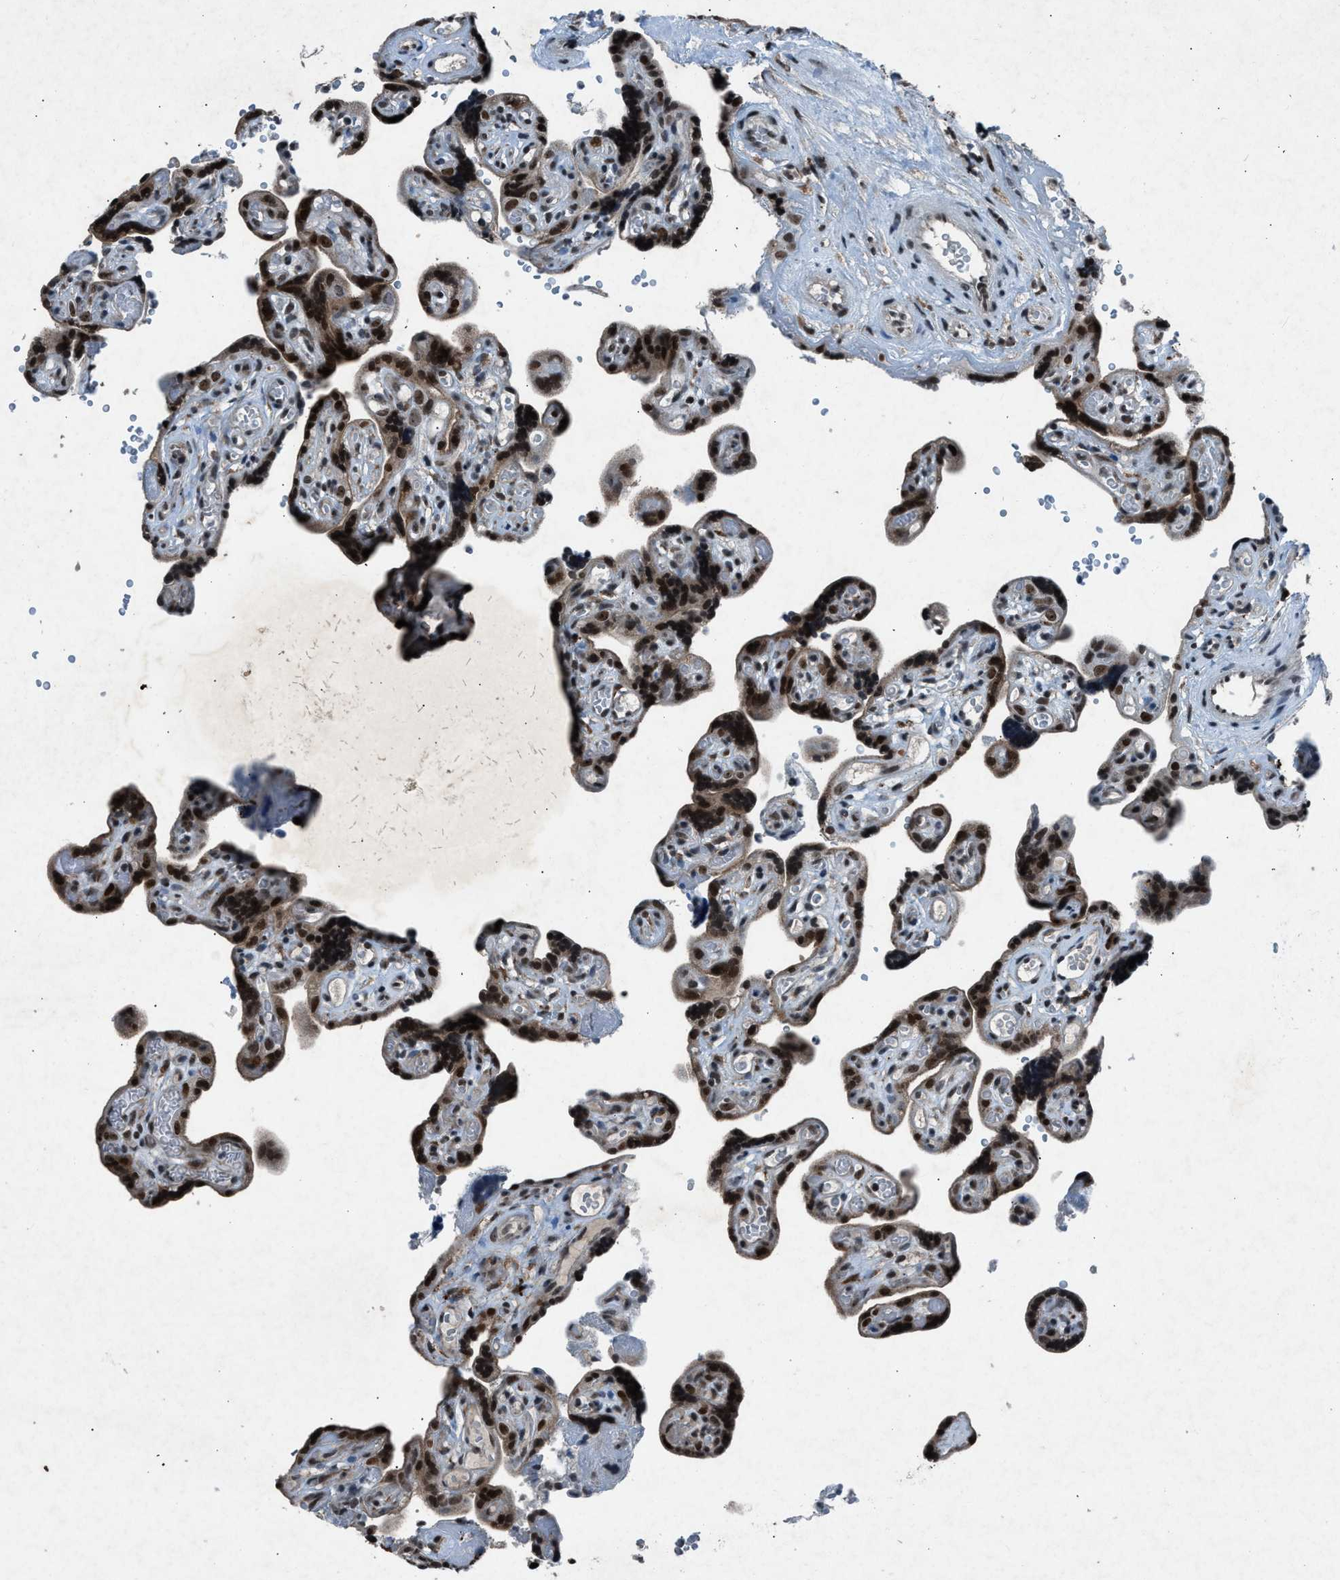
{"staining": {"intensity": "strong", "quantity": ">75%", "location": "cytoplasmic/membranous,nuclear"}, "tissue": "placenta", "cell_type": "Decidual cells", "image_type": "normal", "snomed": [{"axis": "morphology", "description": "Normal tissue, NOS"}, {"axis": "topography", "description": "Placenta"}], "caption": "A photomicrograph of human placenta stained for a protein displays strong cytoplasmic/membranous,nuclear brown staining in decidual cells.", "gene": "ADCY1", "patient": {"sex": "female", "age": 30}}